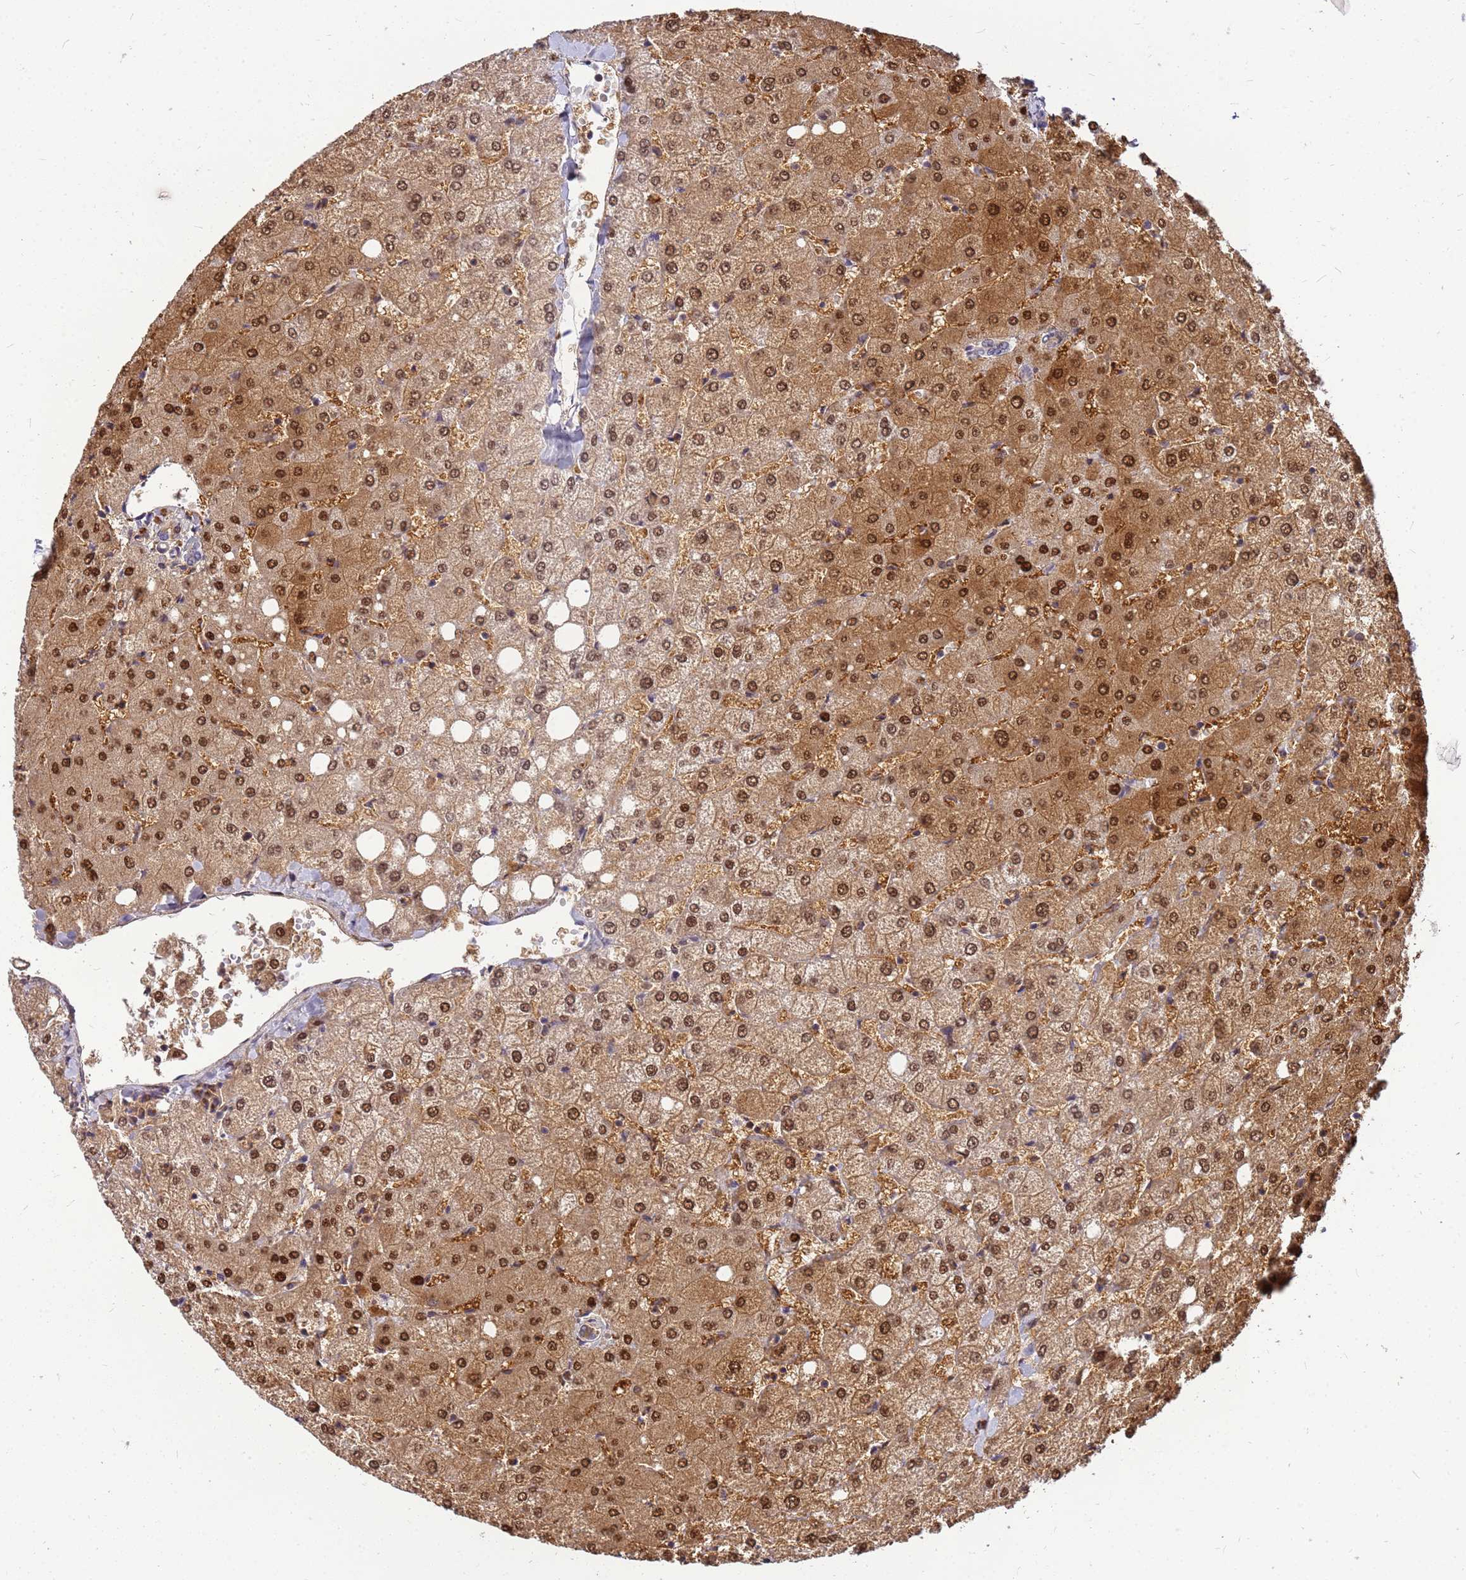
{"staining": {"intensity": "negative", "quantity": "none", "location": "none"}, "tissue": "liver", "cell_type": "Cholangiocytes", "image_type": "normal", "snomed": [{"axis": "morphology", "description": "Normal tissue, NOS"}, {"axis": "topography", "description": "Liver"}], "caption": "Protein analysis of benign liver displays no significant staining in cholangiocytes.", "gene": "NCBP2", "patient": {"sex": "female", "age": 54}}